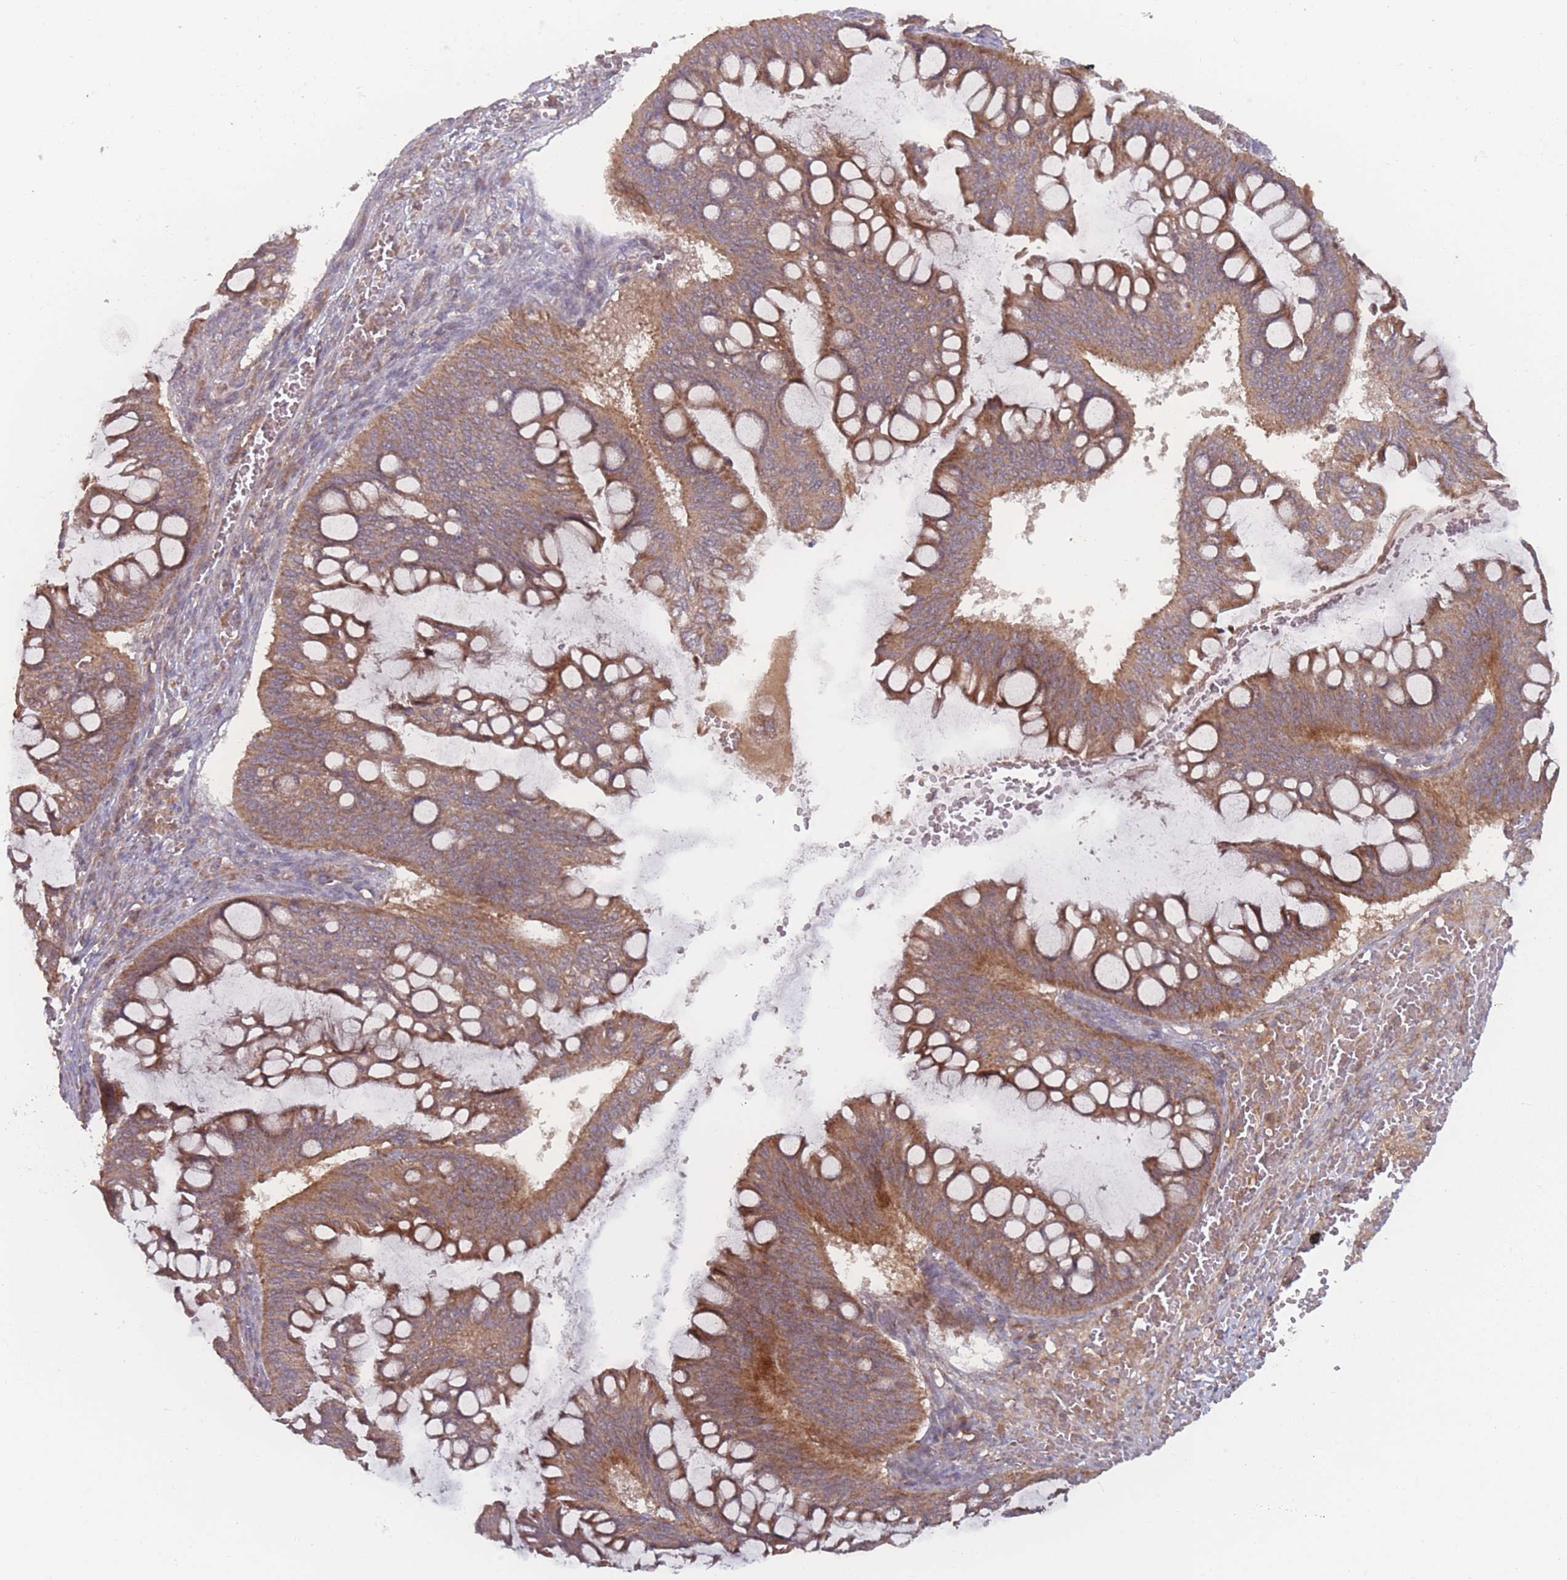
{"staining": {"intensity": "moderate", "quantity": ">75%", "location": "cytoplasmic/membranous"}, "tissue": "ovarian cancer", "cell_type": "Tumor cells", "image_type": "cancer", "snomed": [{"axis": "morphology", "description": "Cystadenocarcinoma, mucinous, NOS"}, {"axis": "topography", "description": "Ovary"}], "caption": "Immunohistochemistry histopathology image of mucinous cystadenocarcinoma (ovarian) stained for a protein (brown), which exhibits medium levels of moderate cytoplasmic/membranous positivity in approximately >75% of tumor cells.", "gene": "ATP5MG", "patient": {"sex": "female", "age": 73}}